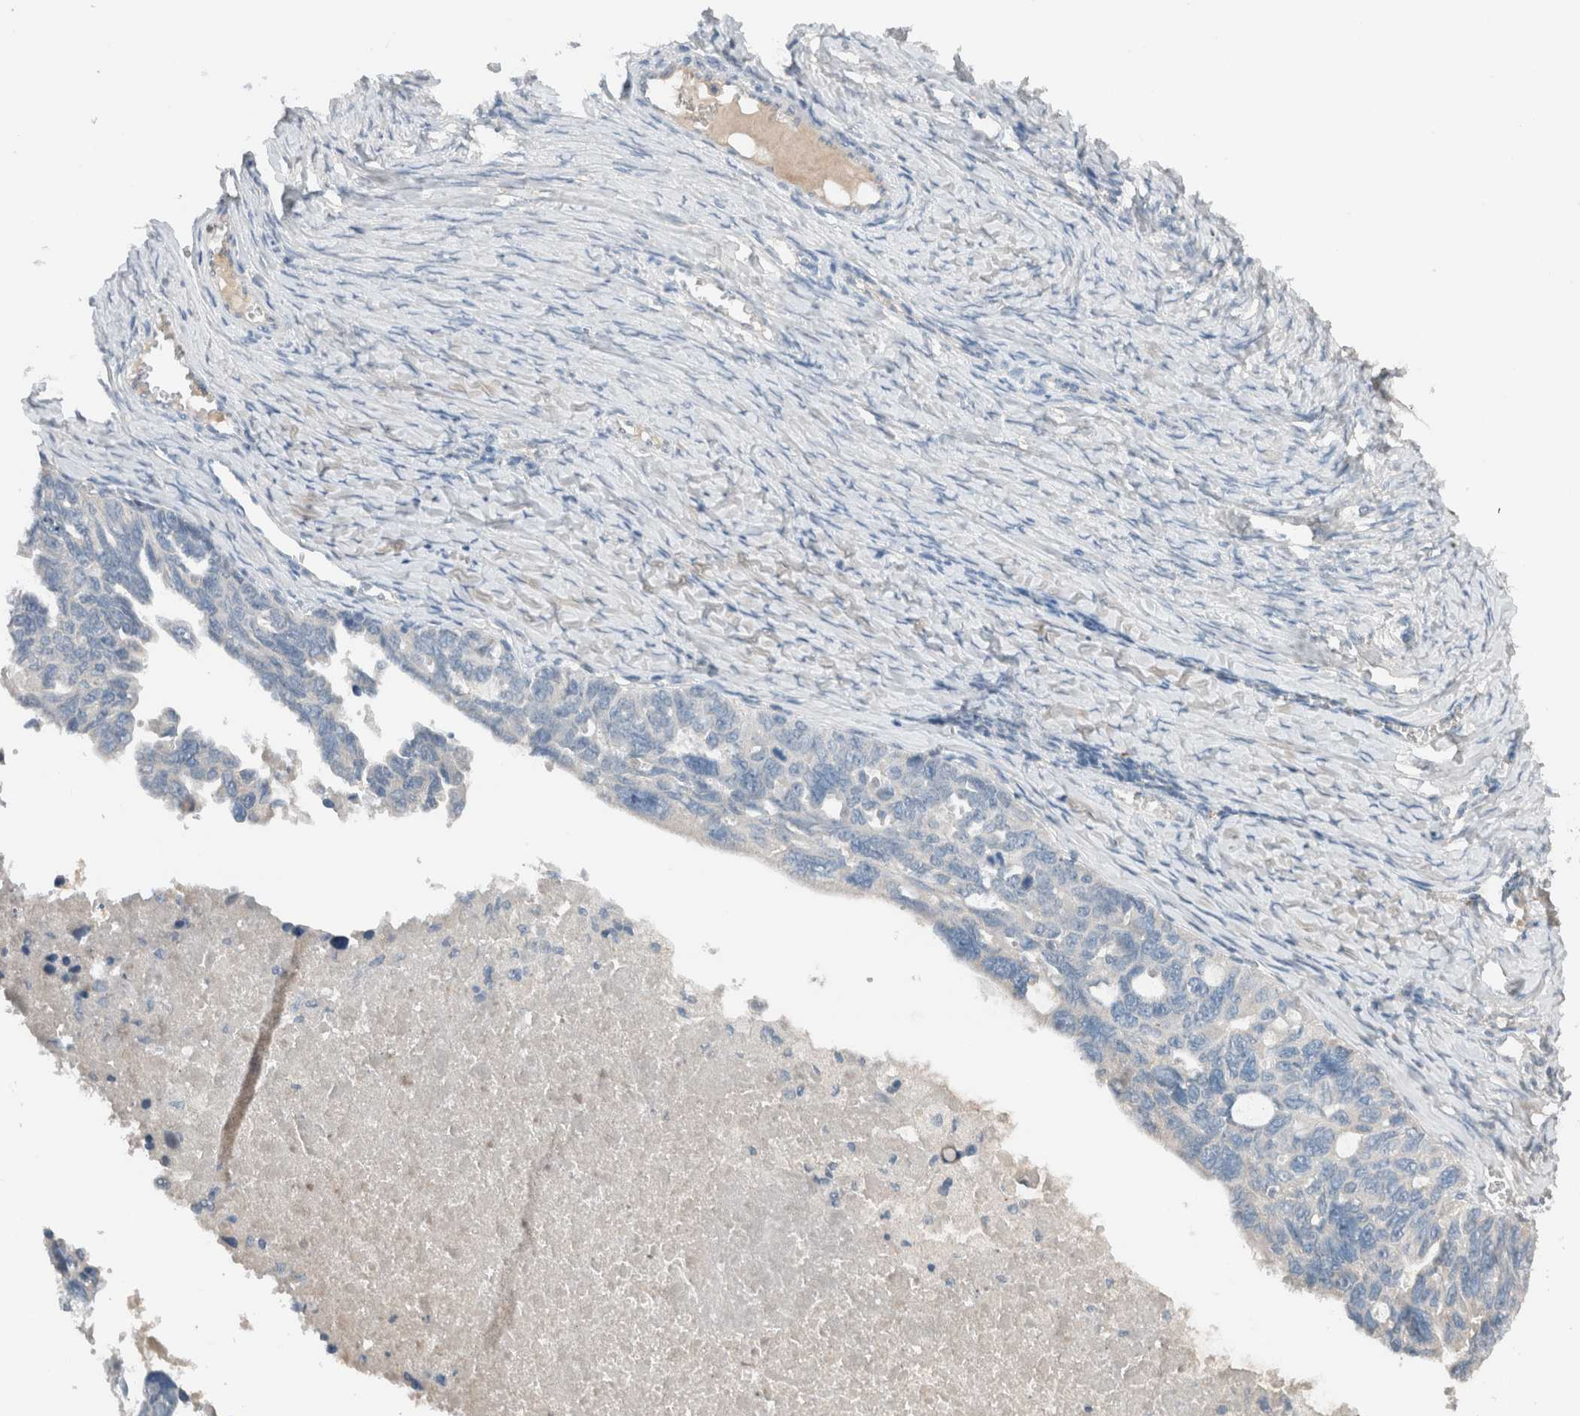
{"staining": {"intensity": "negative", "quantity": "none", "location": "none"}, "tissue": "ovarian cancer", "cell_type": "Tumor cells", "image_type": "cancer", "snomed": [{"axis": "morphology", "description": "Cystadenocarcinoma, serous, NOS"}, {"axis": "topography", "description": "Ovary"}], "caption": "This is an IHC histopathology image of ovarian serous cystadenocarcinoma. There is no positivity in tumor cells.", "gene": "UGCG", "patient": {"sex": "female", "age": 79}}